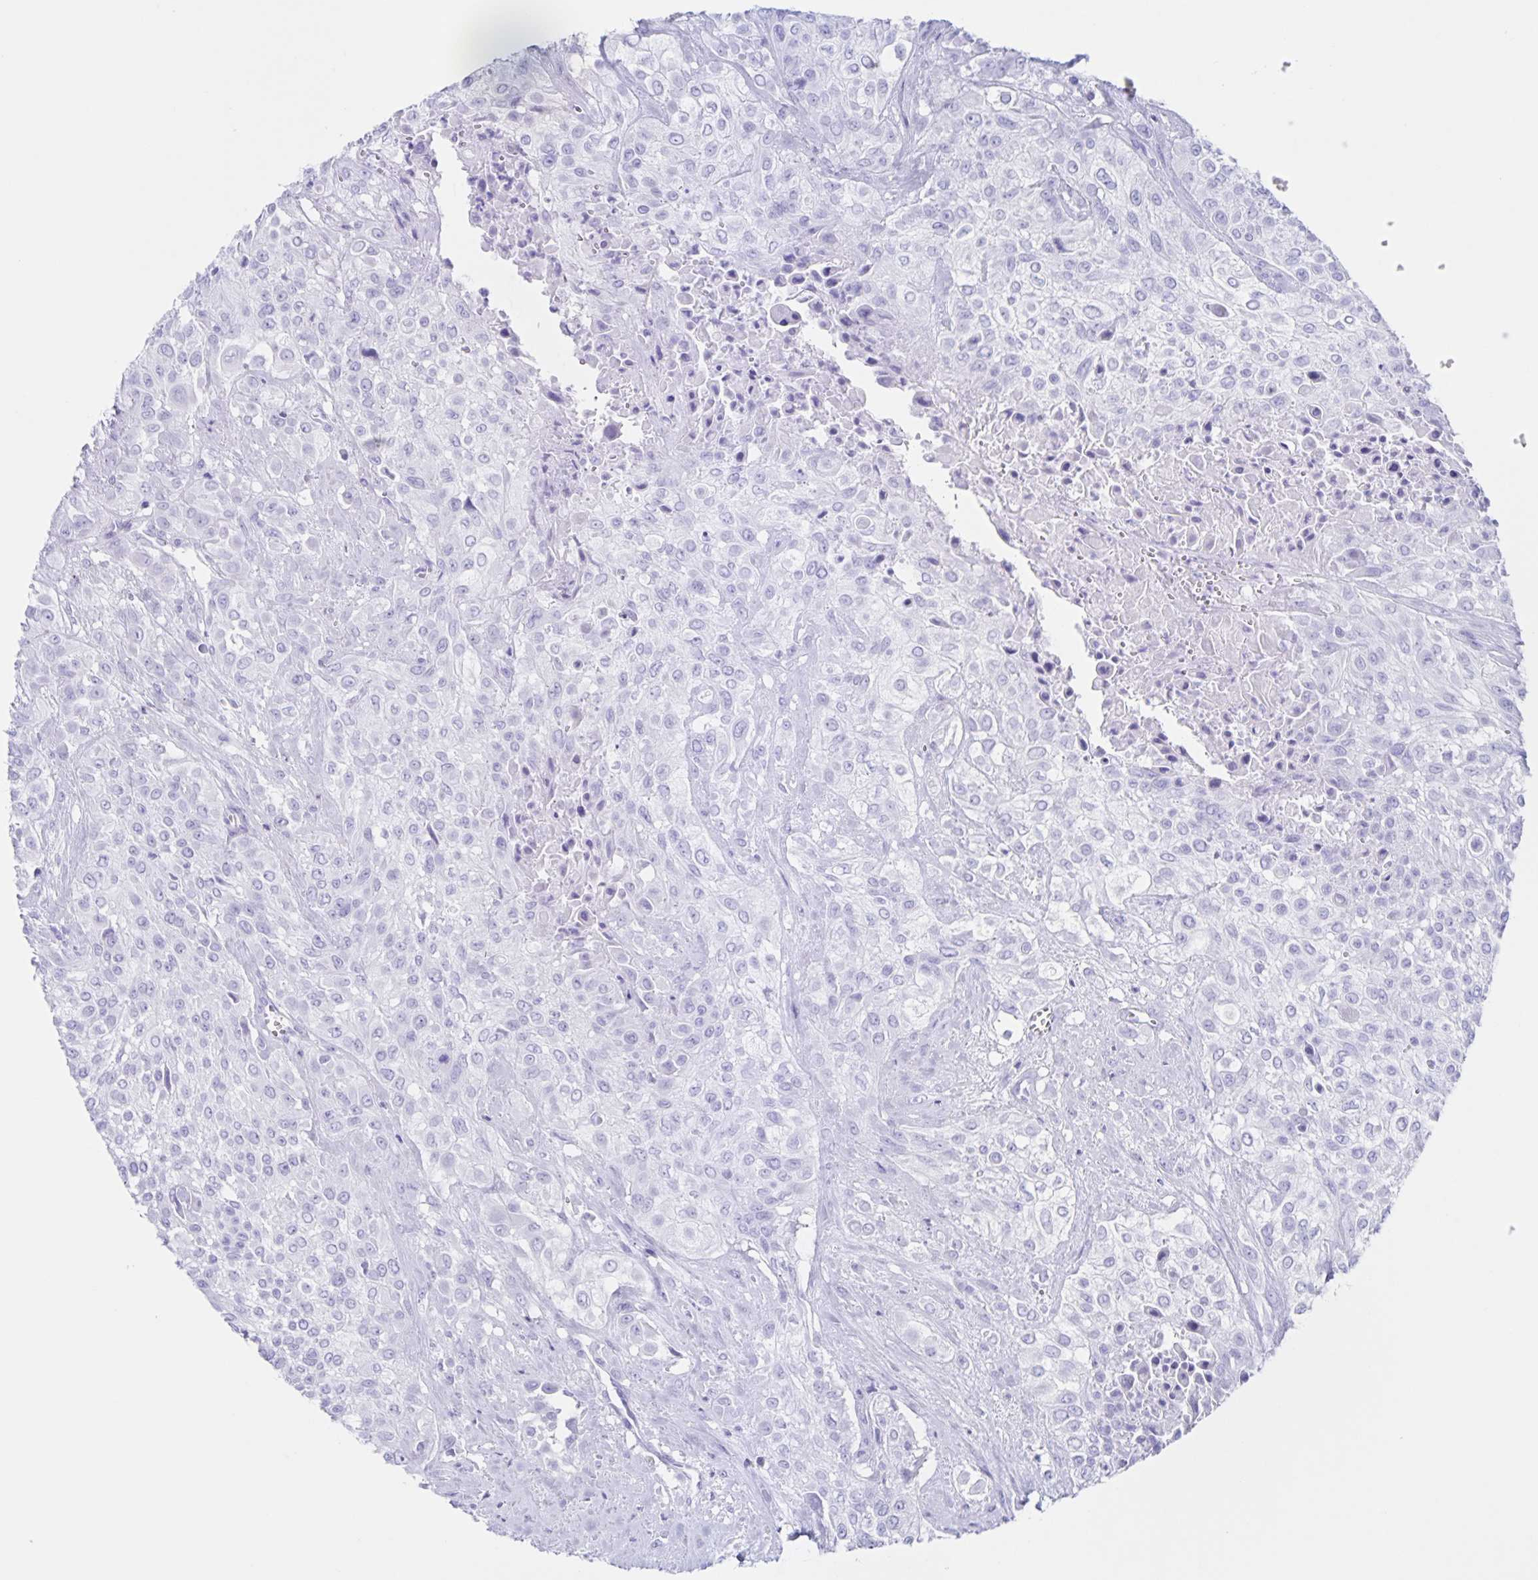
{"staining": {"intensity": "negative", "quantity": "none", "location": "none"}, "tissue": "urothelial cancer", "cell_type": "Tumor cells", "image_type": "cancer", "snomed": [{"axis": "morphology", "description": "Urothelial carcinoma, High grade"}, {"axis": "topography", "description": "Urinary bladder"}], "caption": "Tumor cells show no significant protein staining in urothelial cancer.", "gene": "C12orf56", "patient": {"sex": "male", "age": 57}}